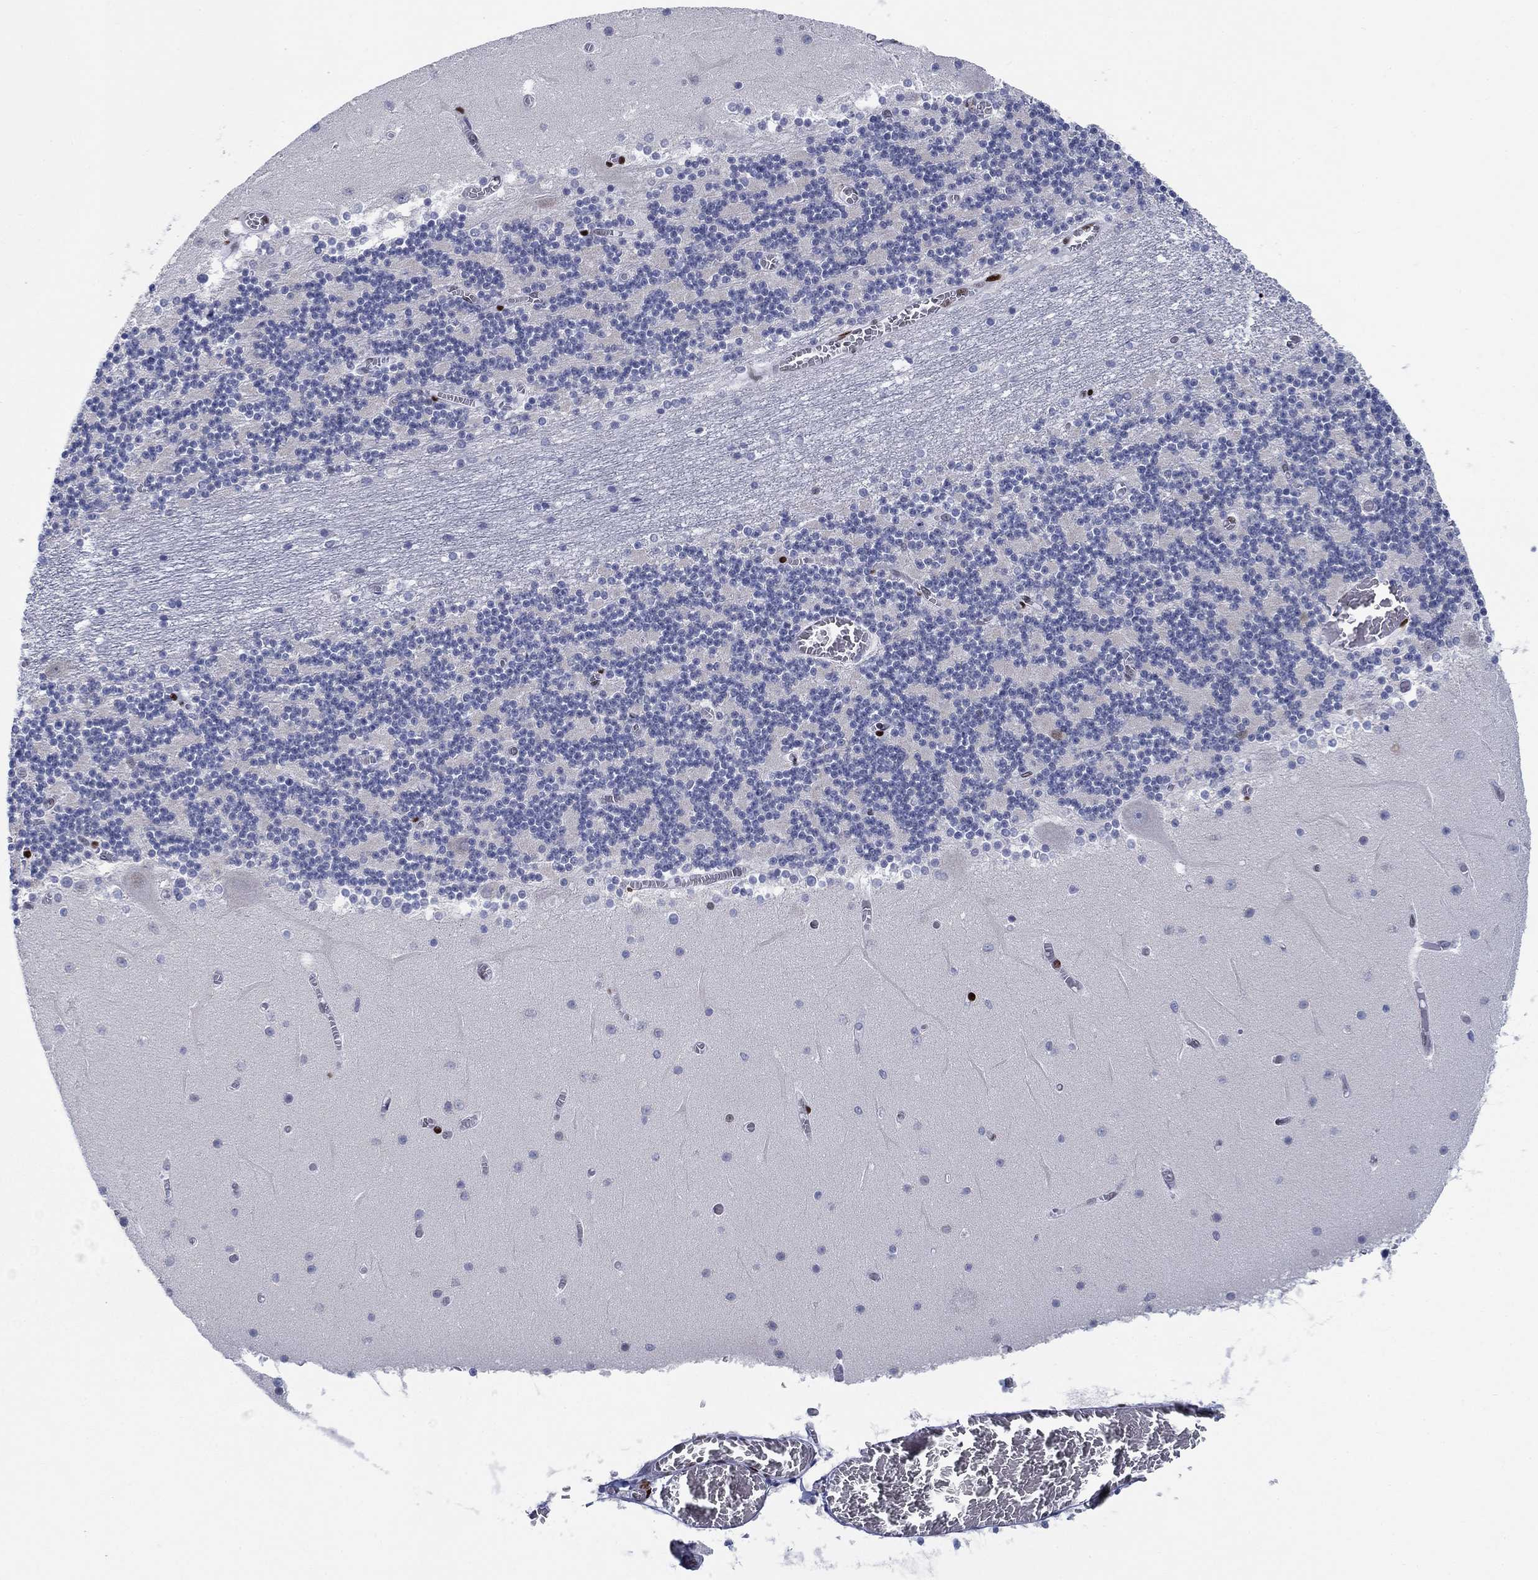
{"staining": {"intensity": "strong", "quantity": "<25%", "location": "nuclear"}, "tissue": "cerebellum", "cell_type": "Cells in granular layer", "image_type": "normal", "snomed": [{"axis": "morphology", "description": "Normal tissue, NOS"}, {"axis": "topography", "description": "Cerebellum"}], "caption": "Cerebellum stained for a protein reveals strong nuclear positivity in cells in granular layer. The staining was performed using DAB to visualize the protein expression in brown, while the nuclei were stained in blue with hematoxylin (Magnification: 20x).", "gene": "ZEB1", "patient": {"sex": "female", "age": 28}}